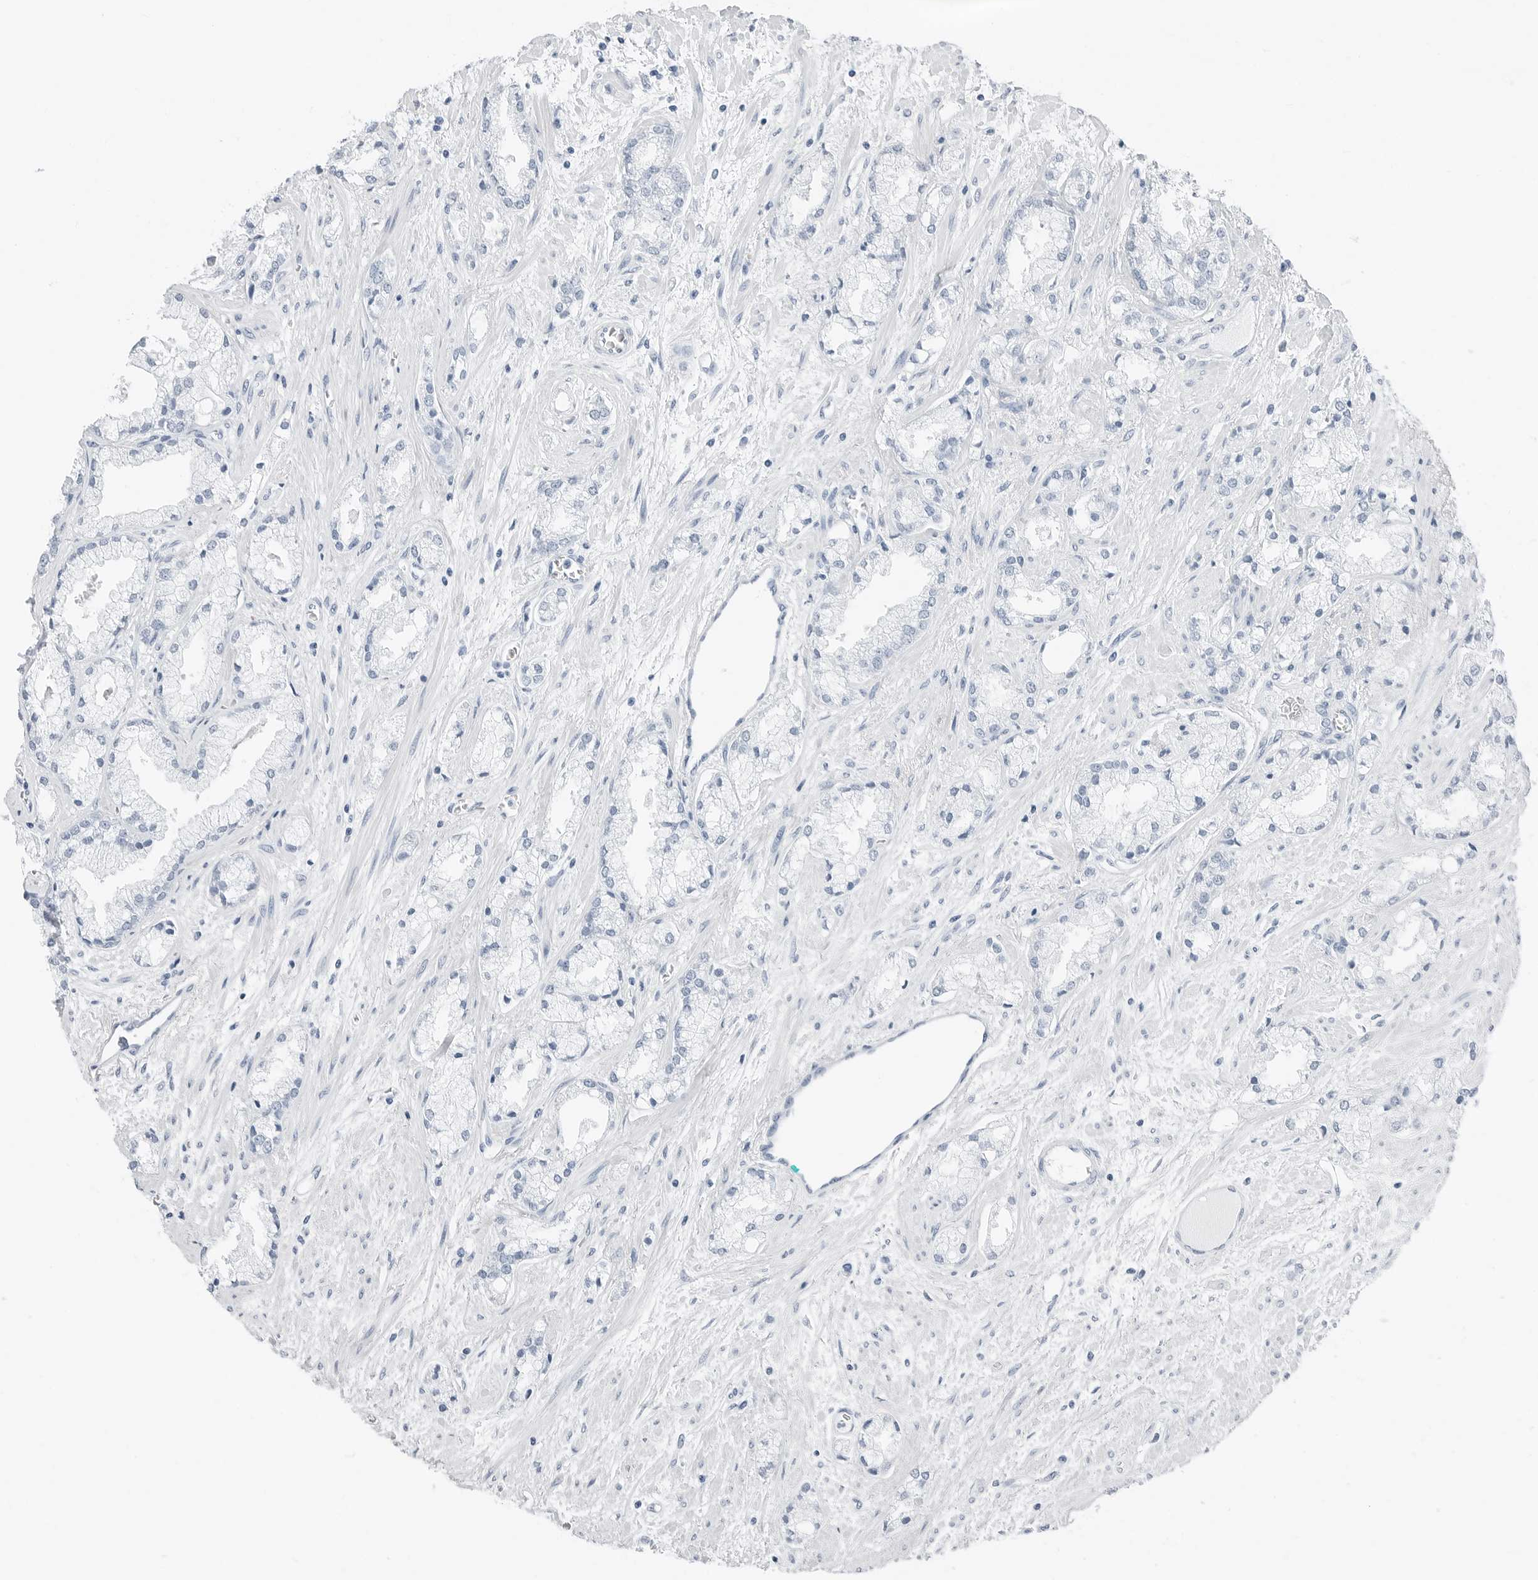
{"staining": {"intensity": "negative", "quantity": "none", "location": "none"}, "tissue": "prostate cancer", "cell_type": "Tumor cells", "image_type": "cancer", "snomed": [{"axis": "morphology", "description": "Adenocarcinoma, High grade"}, {"axis": "topography", "description": "Prostate"}], "caption": "Tumor cells show no significant staining in prostate cancer (high-grade adenocarcinoma).", "gene": "SLPI", "patient": {"sex": "male", "age": 50}}